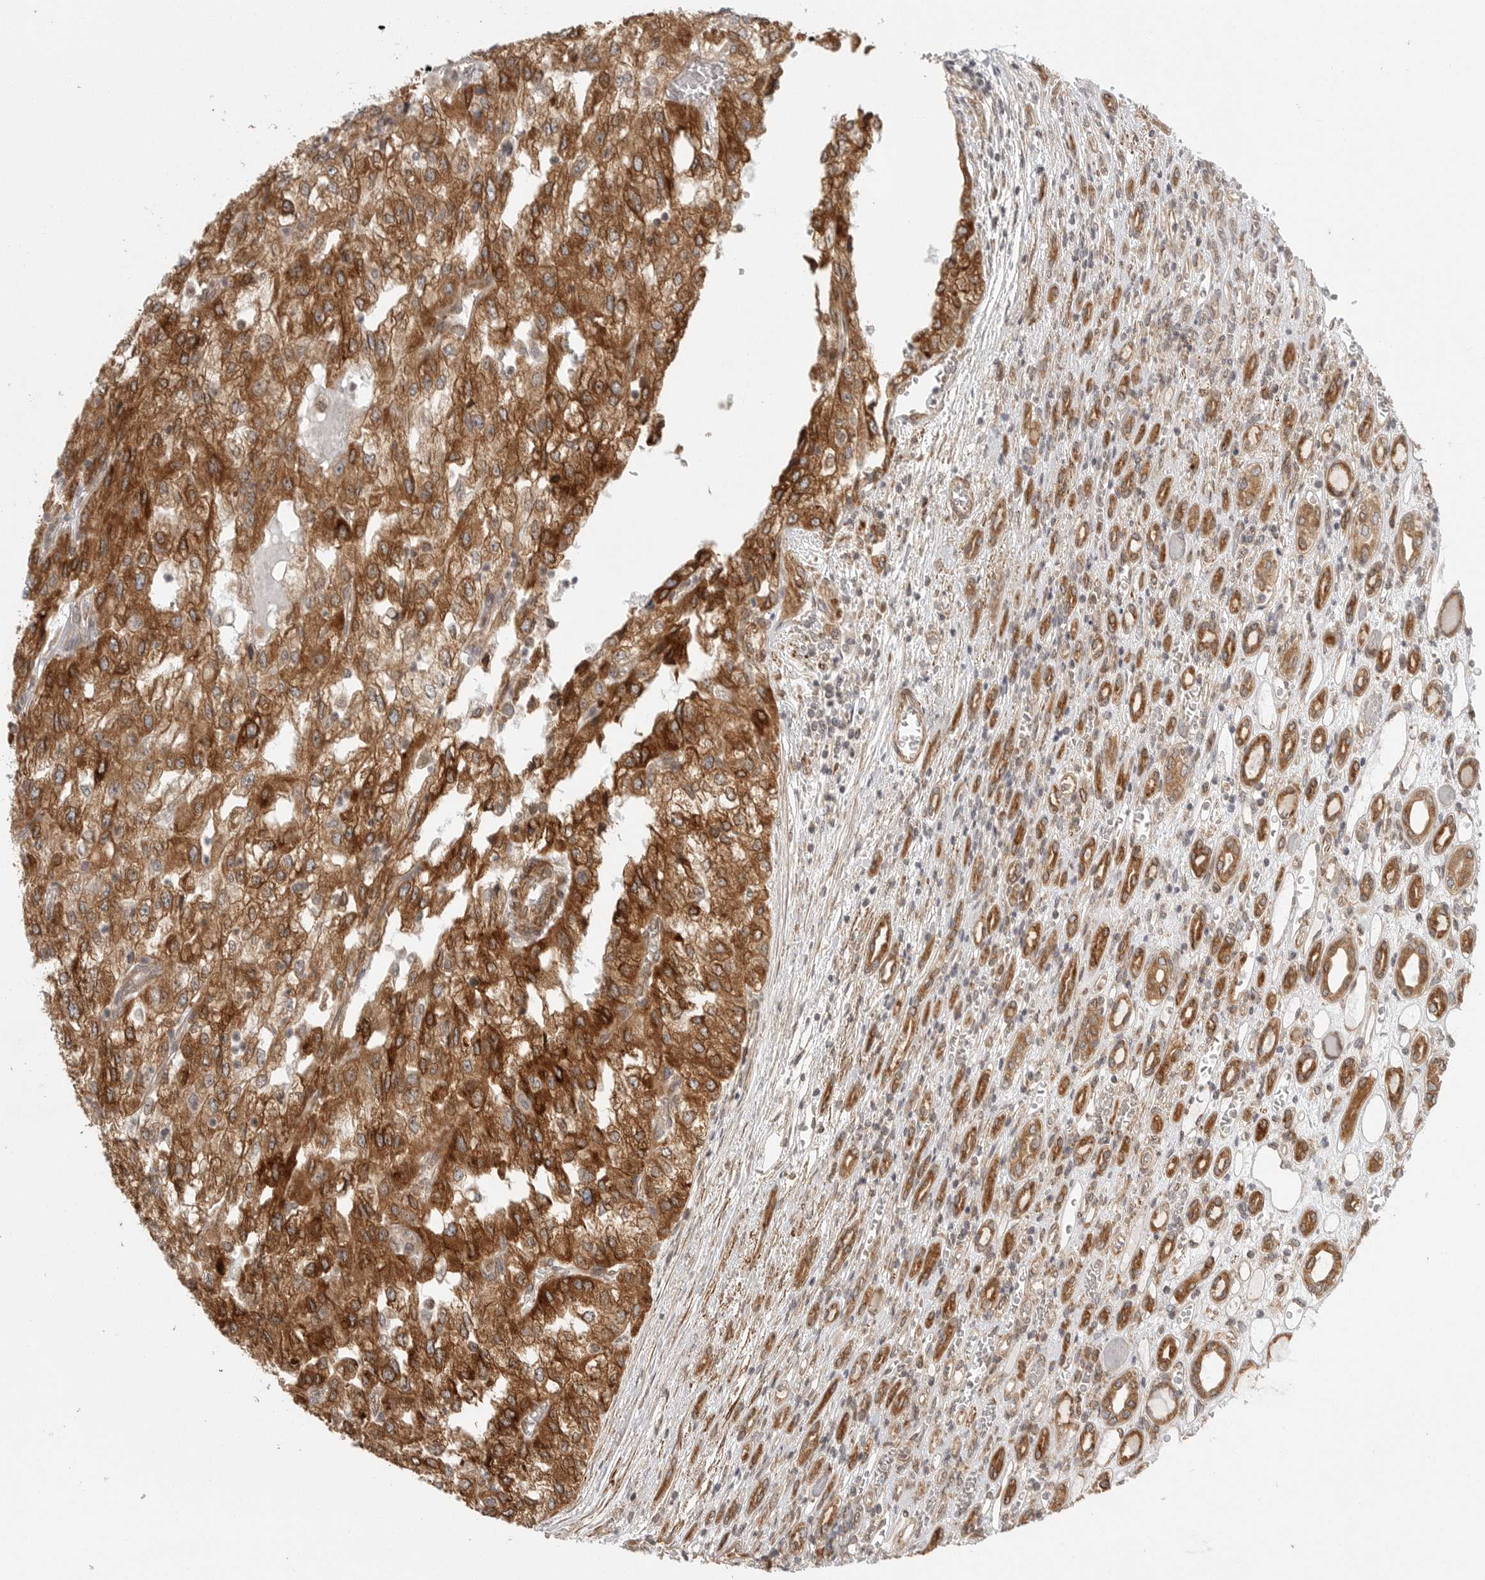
{"staining": {"intensity": "moderate", "quantity": ">75%", "location": "cytoplasmic/membranous"}, "tissue": "renal cancer", "cell_type": "Tumor cells", "image_type": "cancer", "snomed": [{"axis": "morphology", "description": "Adenocarcinoma, NOS"}, {"axis": "topography", "description": "Kidney"}], "caption": "The image reveals a brown stain indicating the presence of a protein in the cytoplasmic/membranous of tumor cells in renal cancer. (DAB (3,3'-diaminobenzidine) IHC, brown staining for protein, blue staining for nuclei).", "gene": "CERS2", "patient": {"sex": "female", "age": 54}}